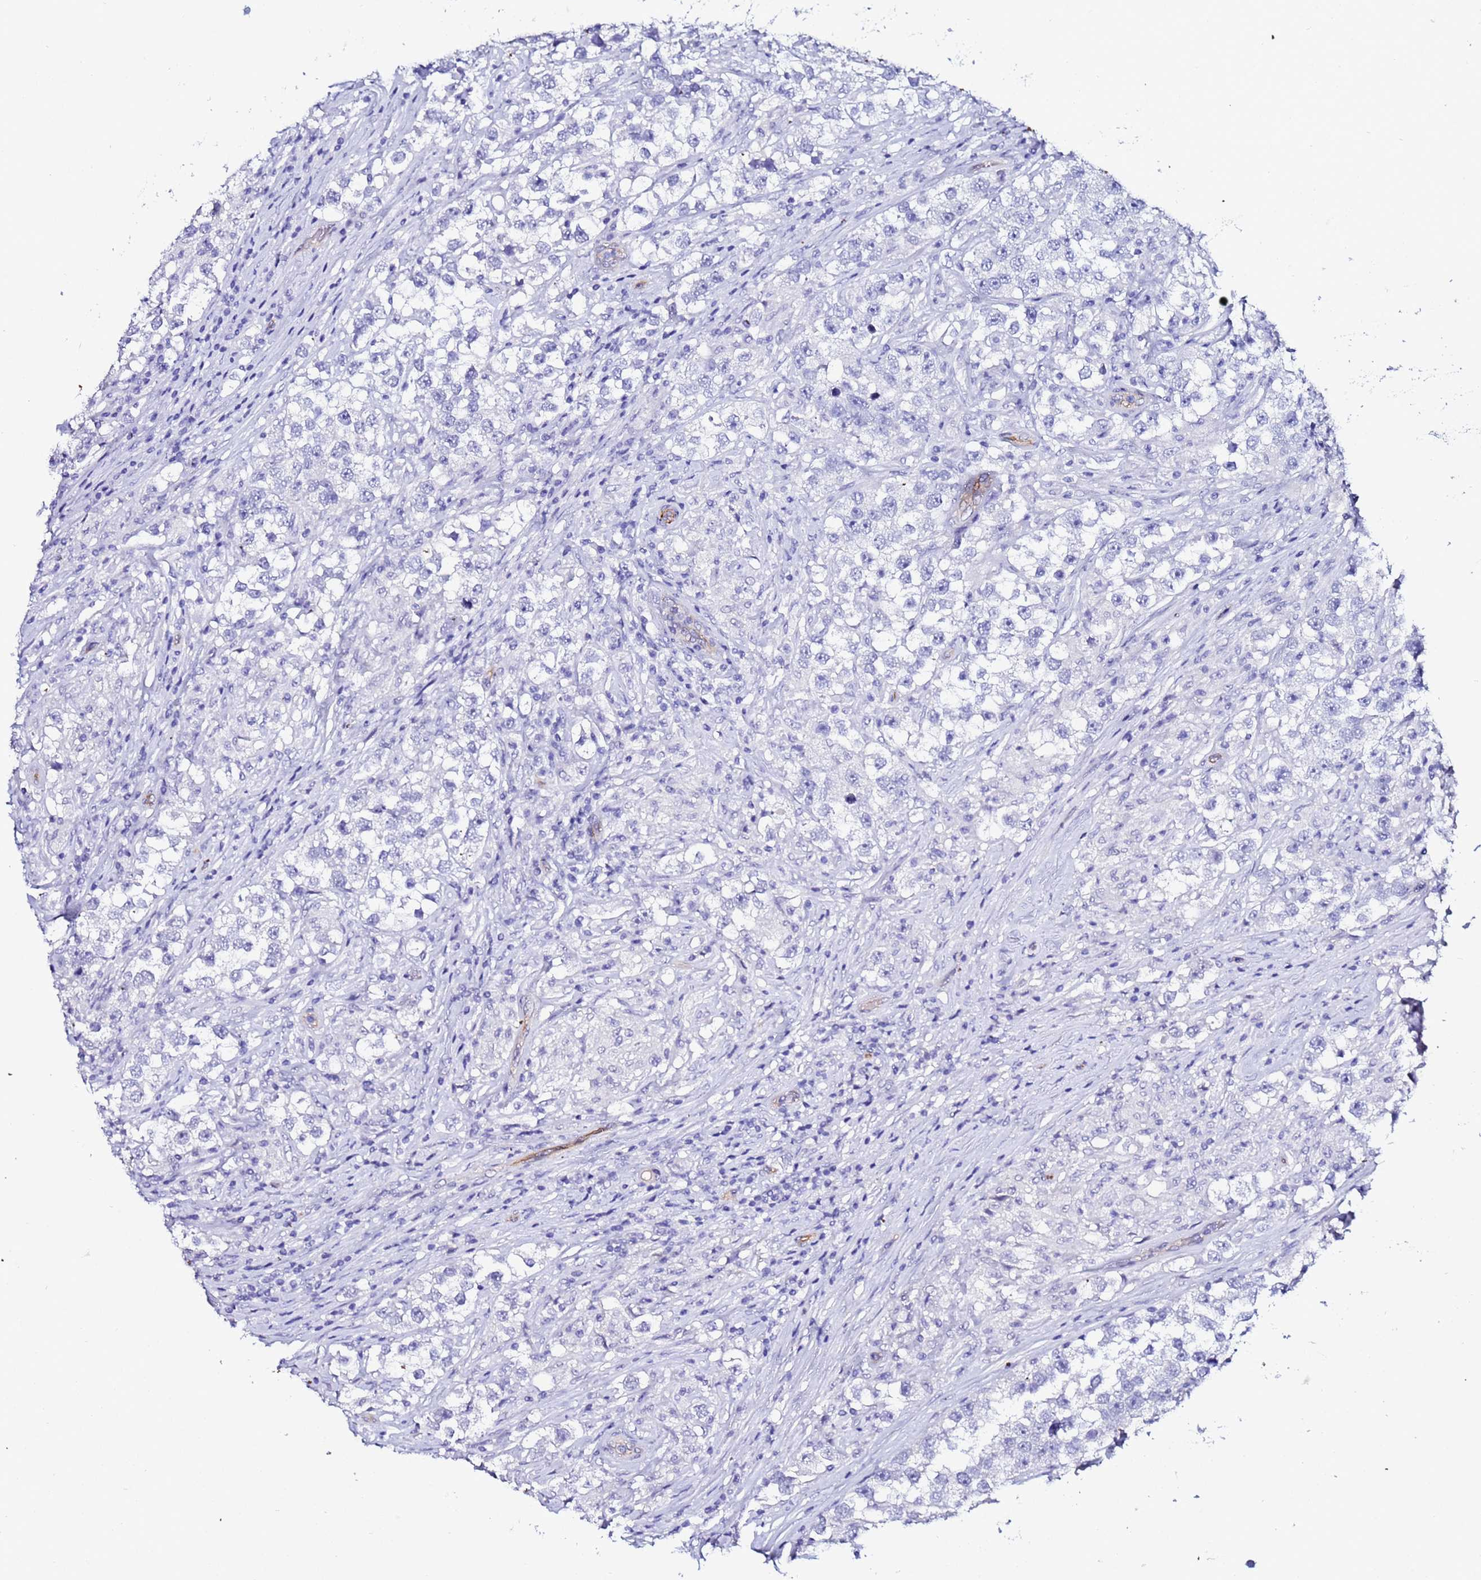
{"staining": {"intensity": "negative", "quantity": "none", "location": "none"}, "tissue": "testis cancer", "cell_type": "Tumor cells", "image_type": "cancer", "snomed": [{"axis": "morphology", "description": "Seminoma, NOS"}, {"axis": "topography", "description": "Testis"}], "caption": "Tumor cells show no significant positivity in testis seminoma. (DAB (3,3'-diaminobenzidine) IHC, high magnification).", "gene": "DEFB104A", "patient": {"sex": "male", "age": 46}}